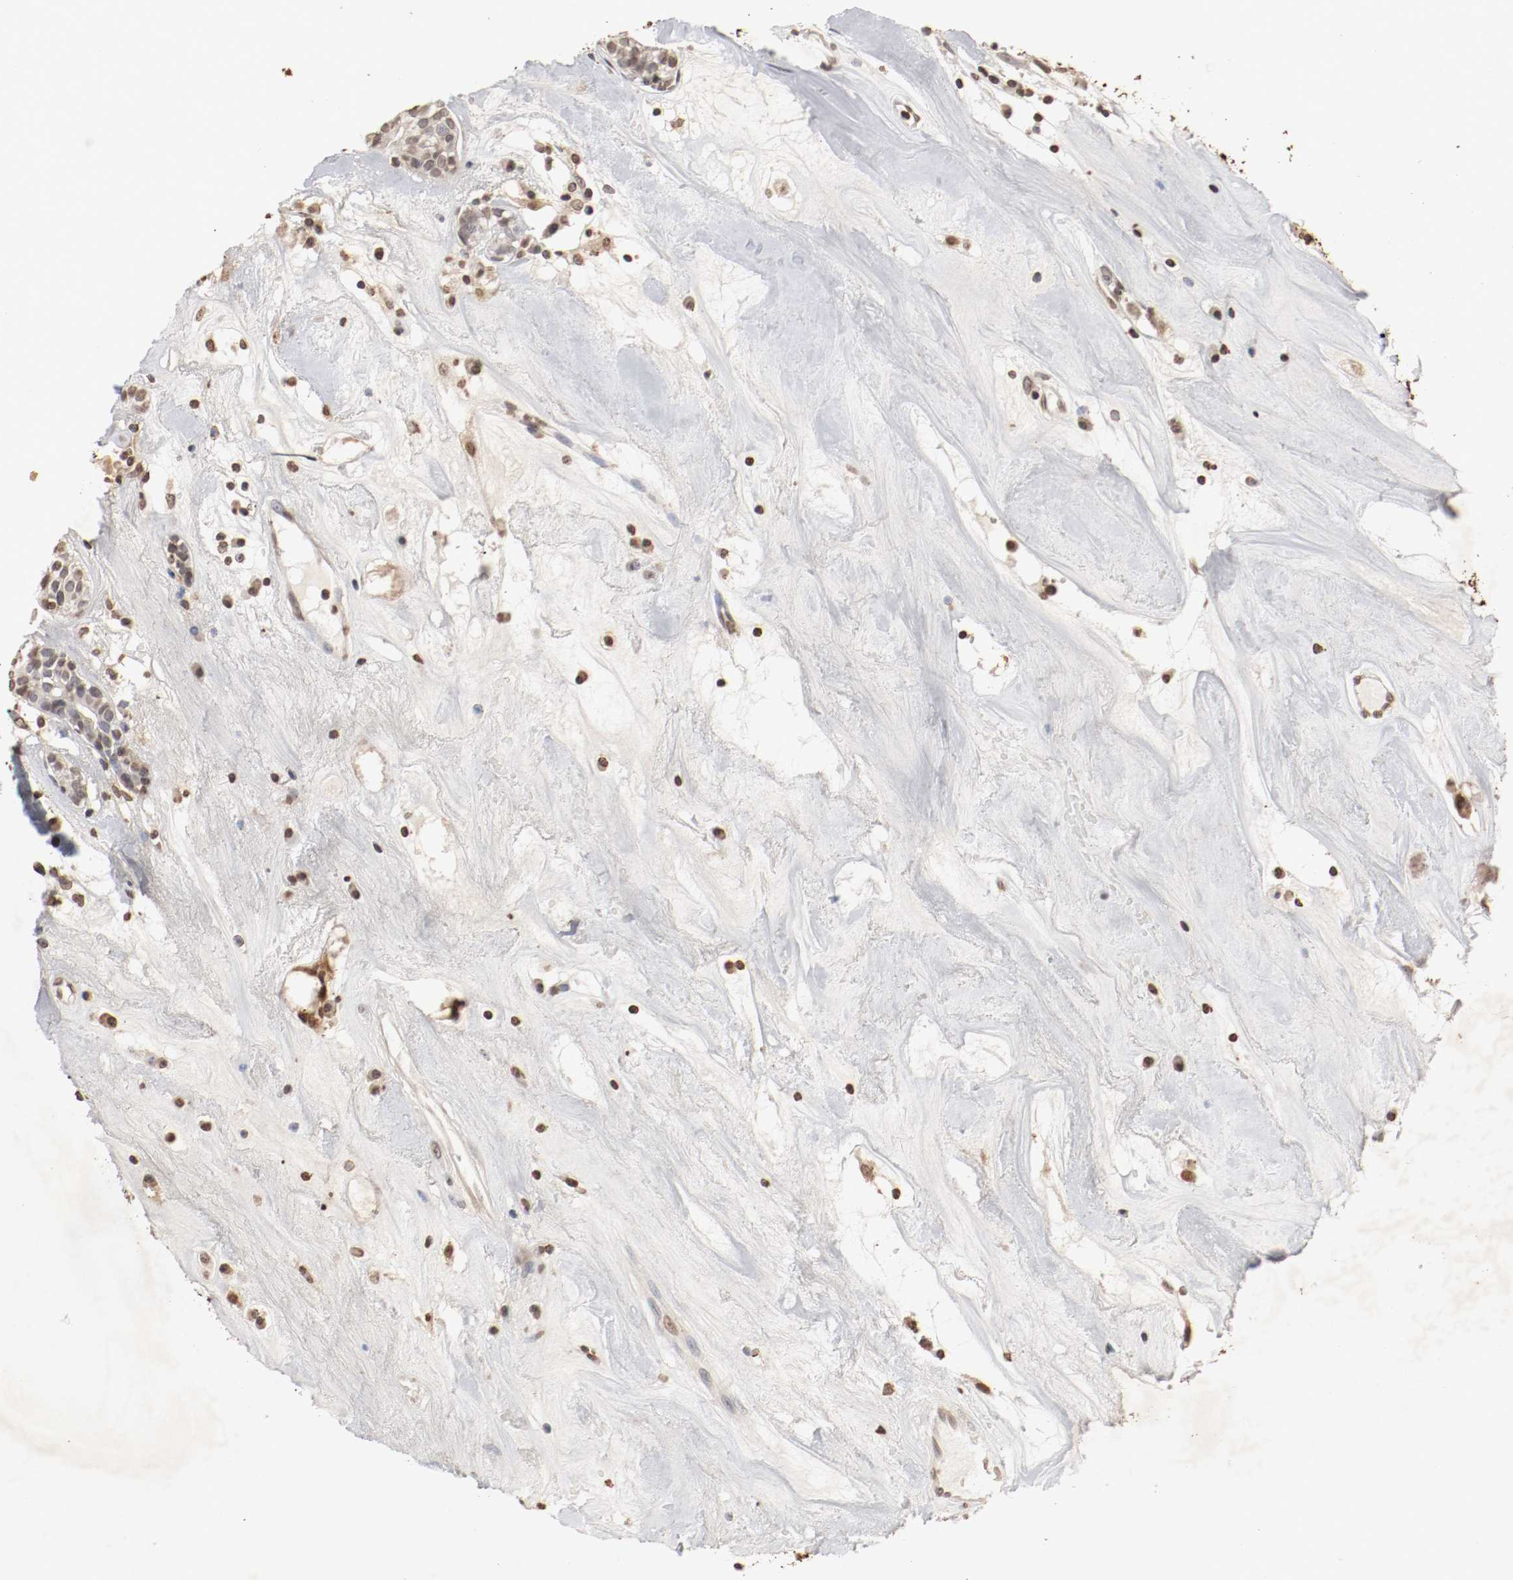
{"staining": {"intensity": "weak", "quantity": "25%-75%", "location": "cytoplasmic/membranous,nuclear"}, "tissue": "head and neck cancer", "cell_type": "Tumor cells", "image_type": "cancer", "snomed": [{"axis": "morphology", "description": "Adenocarcinoma, NOS"}, {"axis": "topography", "description": "Salivary gland"}, {"axis": "topography", "description": "Head-Neck"}], "caption": "Brown immunohistochemical staining in human head and neck cancer exhibits weak cytoplasmic/membranous and nuclear expression in approximately 25%-75% of tumor cells.", "gene": "WASL", "patient": {"sex": "female", "age": 65}}